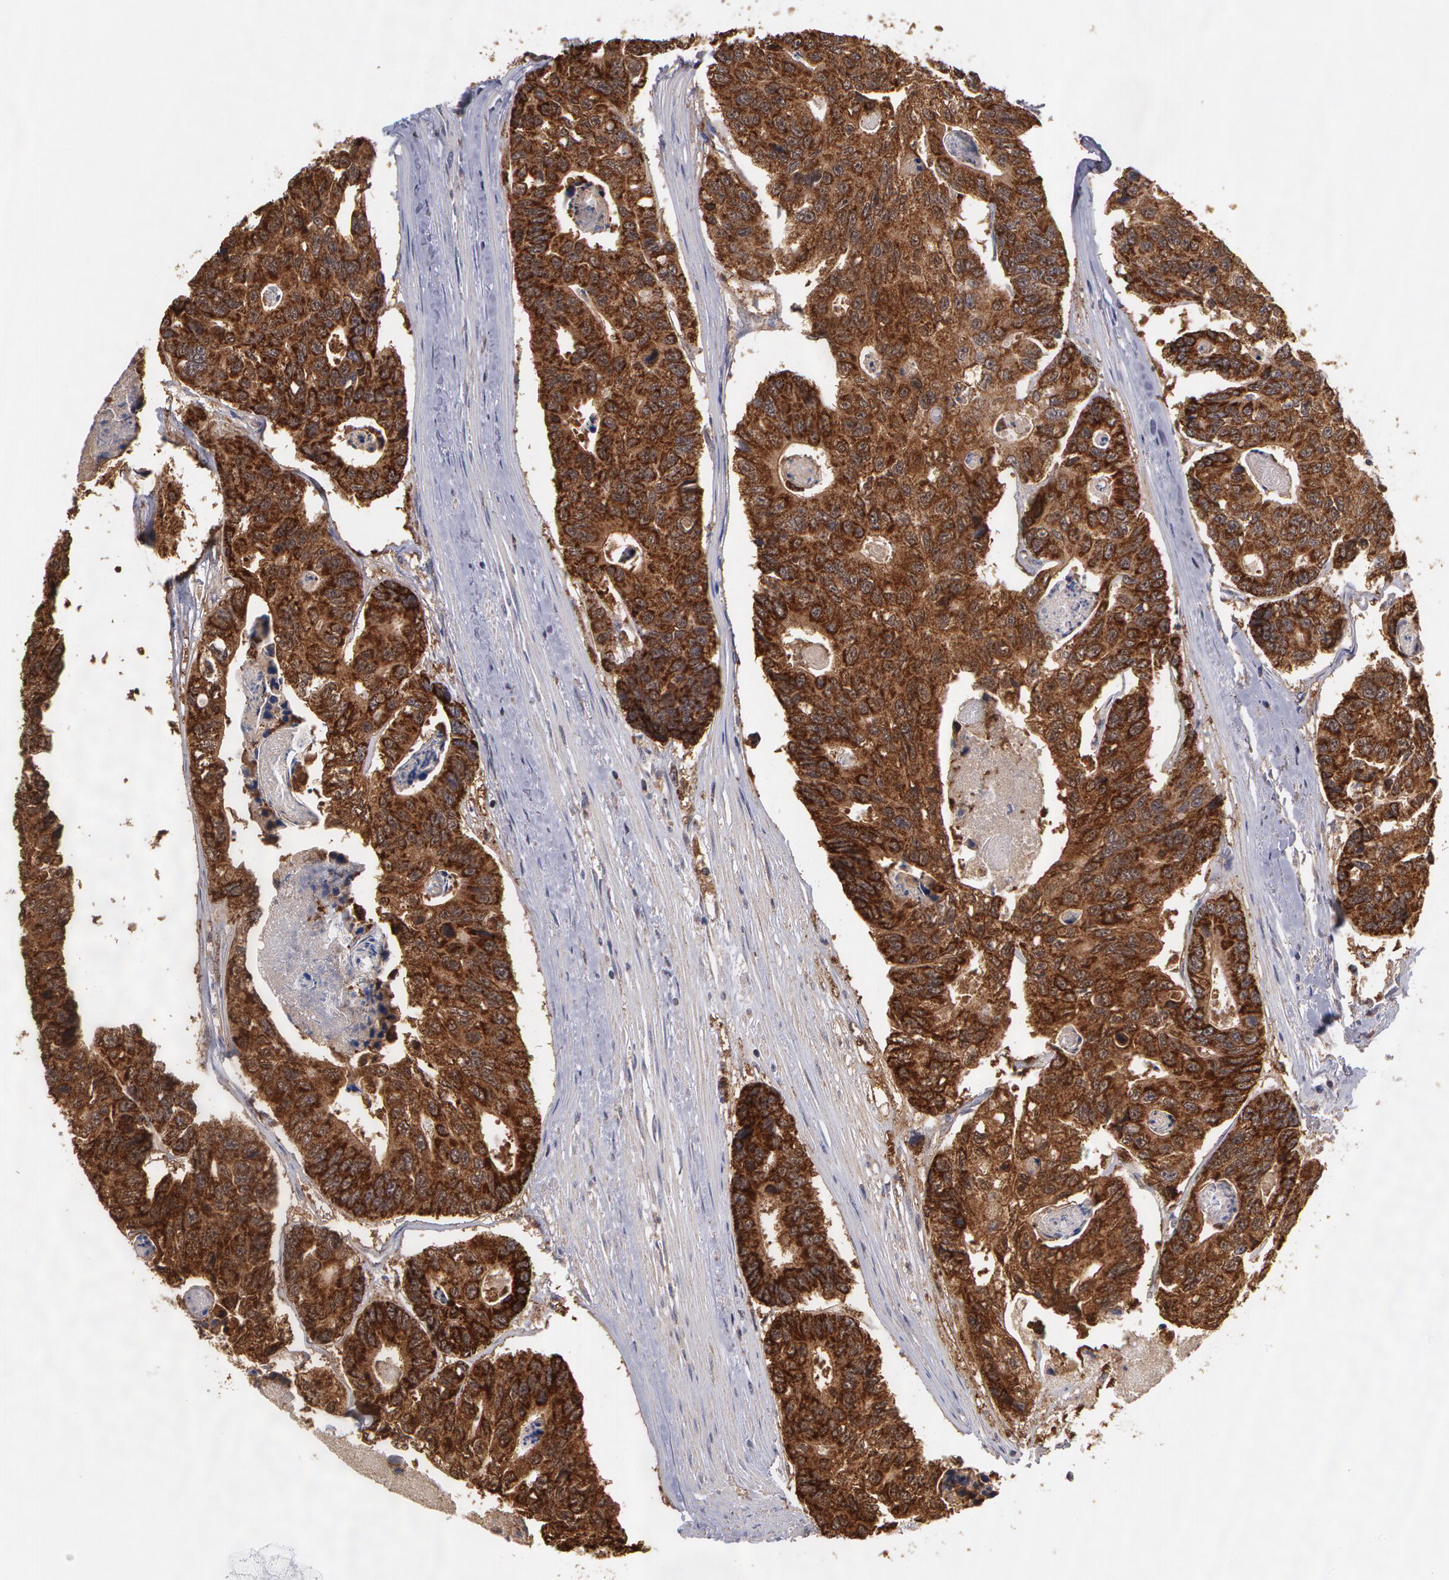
{"staining": {"intensity": "strong", "quantity": ">75%", "location": "cytoplasmic/membranous"}, "tissue": "colorectal cancer", "cell_type": "Tumor cells", "image_type": "cancer", "snomed": [{"axis": "morphology", "description": "Adenocarcinoma, NOS"}, {"axis": "topography", "description": "Colon"}], "caption": "A micrograph of colorectal cancer (adenocarcinoma) stained for a protein shows strong cytoplasmic/membranous brown staining in tumor cells.", "gene": "MPST", "patient": {"sex": "female", "age": 86}}